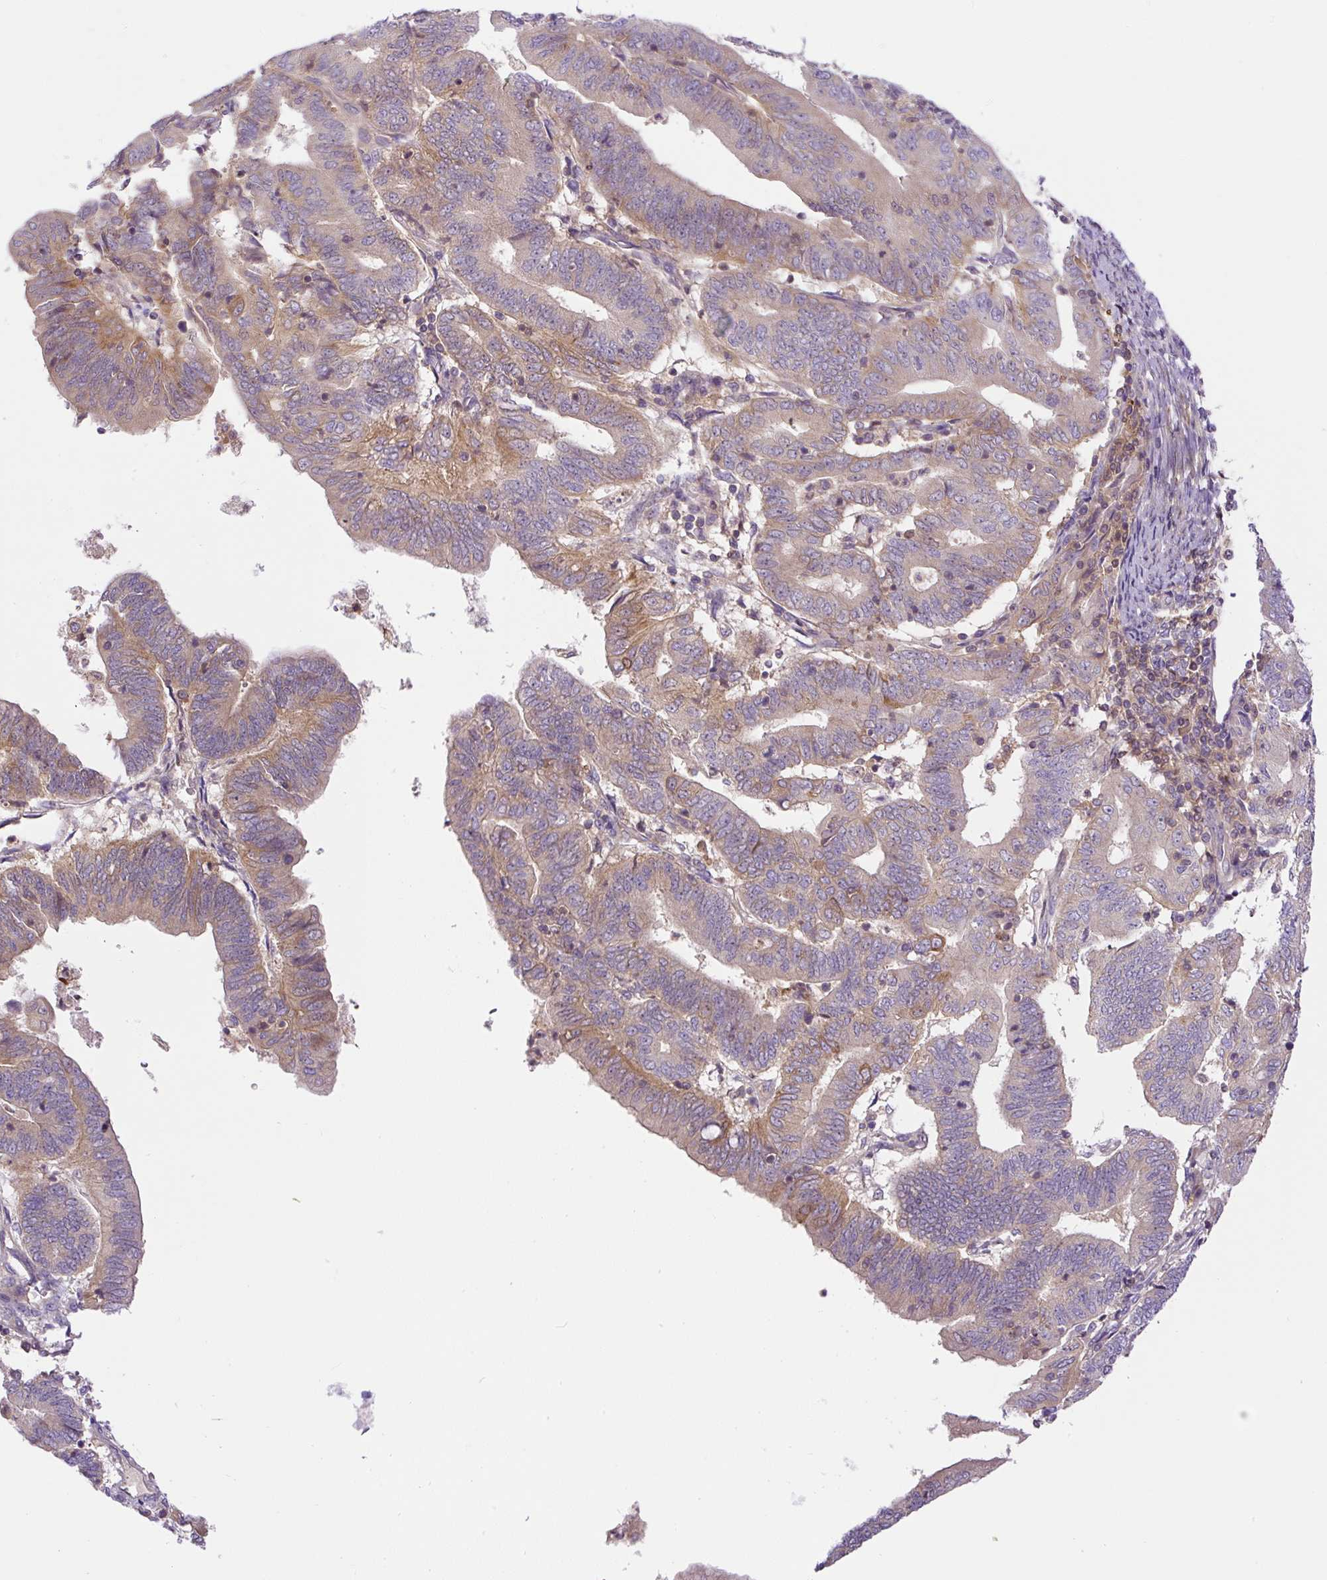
{"staining": {"intensity": "weak", "quantity": "25%-75%", "location": "cytoplasmic/membranous"}, "tissue": "endometrial cancer", "cell_type": "Tumor cells", "image_type": "cancer", "snomed": [{"axis": "morphology", "description": "Adenocarcinoma, NOS"}, {"axis": "topography", "description": "Endometrium"}], "caption": "DAB (3,3'-diaminobenzidine) immunohistochemical staining of endometrial cancer (adenocarcinoma) demonstrates weak cytoplasmic/membranous protein expression in approximately 25%-75% of tumor cells. (DAB (3,3'-diaminobenzidine) IHC with brightfield microscopy, high magnification).", "gene": "CCDC28A", "patient": {"sex": "female", "age": 70}}